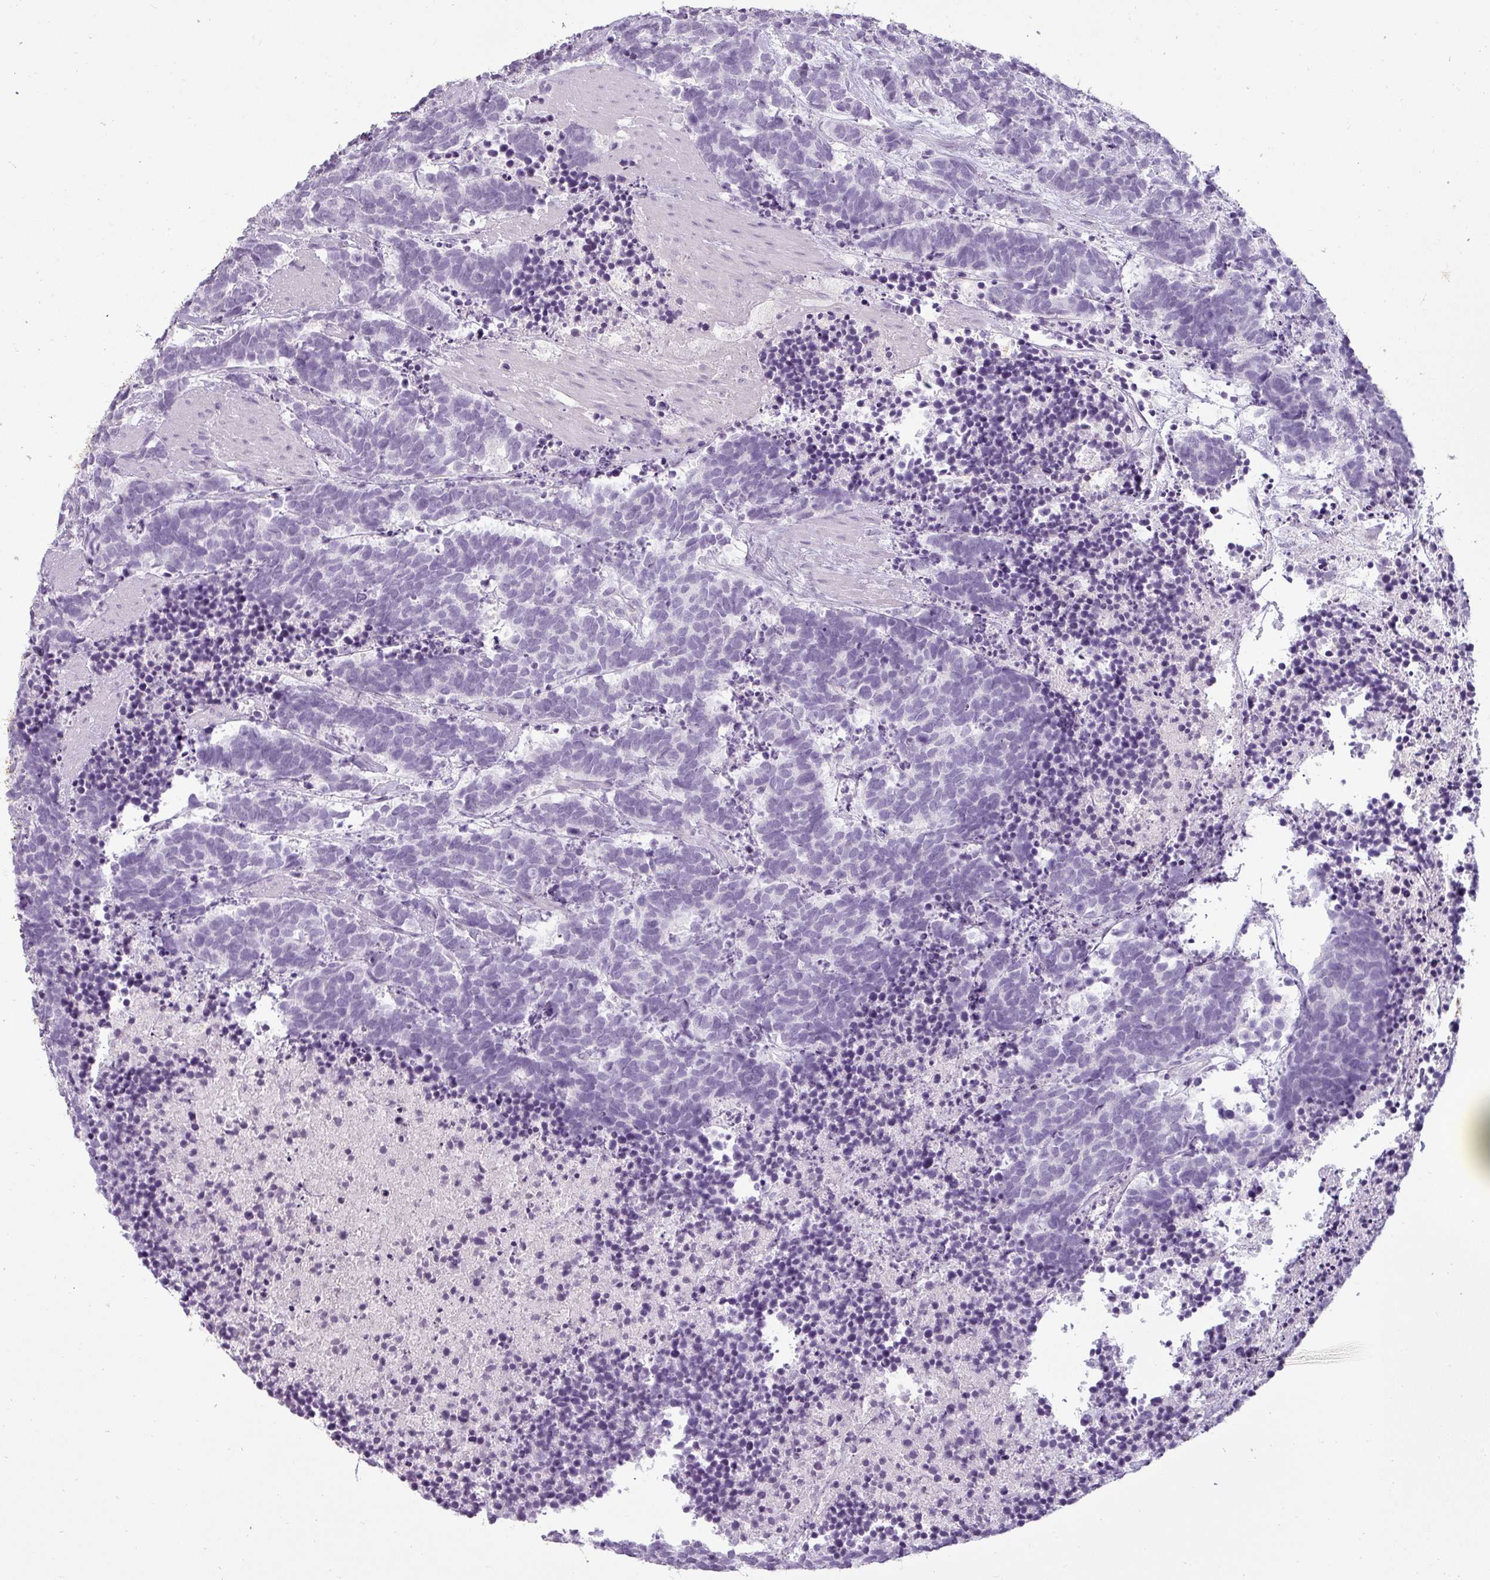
{"staining": {"intensity": "negative", "quantity": "none", "location": "none"}, "tissue": "carcinoid", "cell_type": "Tumor cells", "image_type": "cancer", "snomed": [{"axis": "morphology", "description": "Carcinoma, NOS"}, {"axis": "morphology", "description": "Carcinoid, malignant, NOS"}, {"axis": "topography", "description": "Prostate"}], "caption": "Immunohistochemical staining of carcinoid (malignant) reveals no significant staining in tumor cells. (DAB (3,3'-diaminobenzidine) immunohistochemistry (IHC) visualized using brightfield microscopy, high magnification).", "gene": "ASB1", "patient": {"sex": "male", "age": 57}}